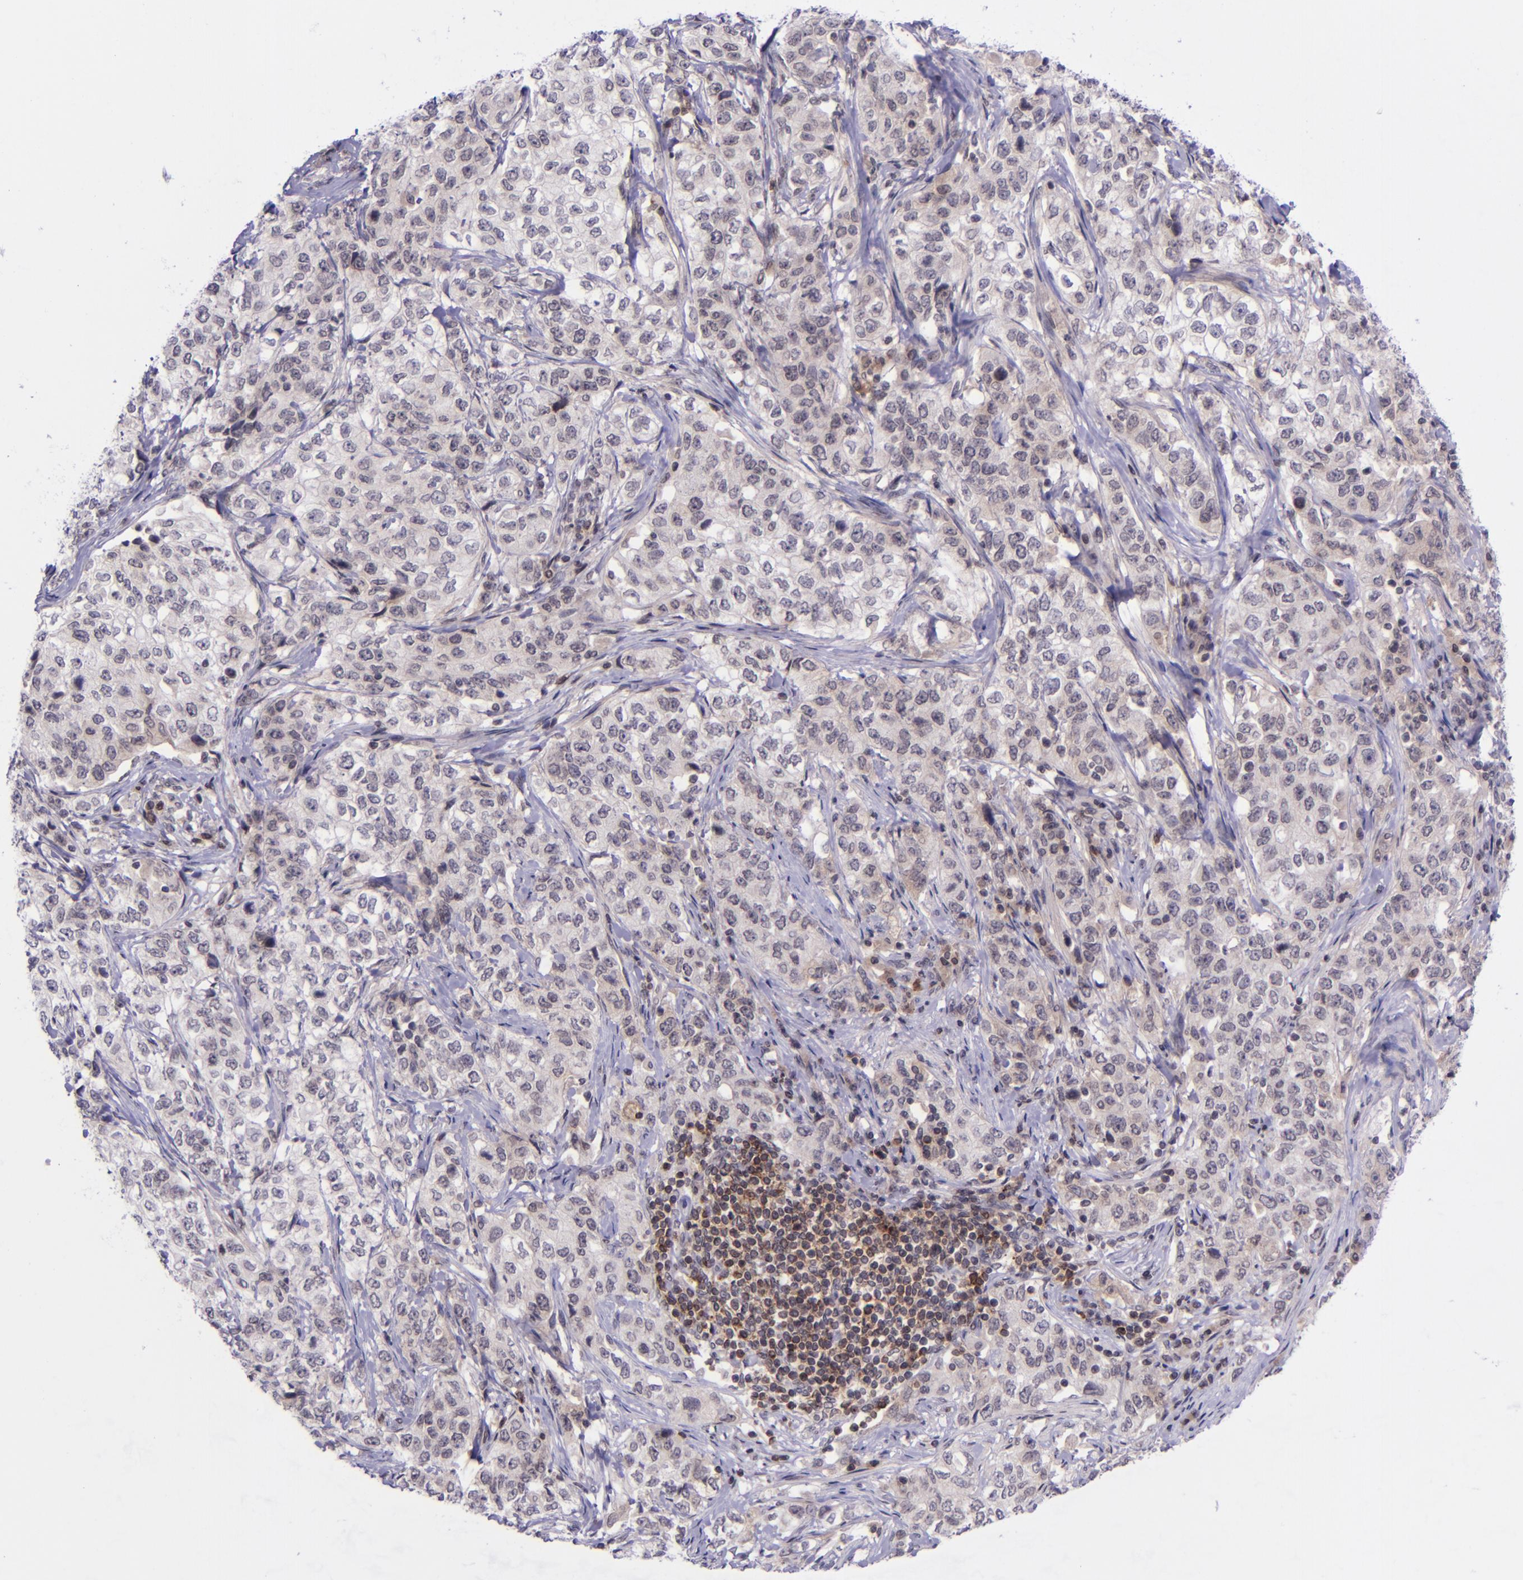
{"staining": {"intensity": "negative", "quantity": "none", "location": "none"}, "tissue": "stomach cancer", "cell_type": "Tumor cells", "image_type": "cancer", "snomed": [{"axis": "morphology", "description": "Adenocarcinoma, NOS"}, {"axis": "topography", "description": "Stomach"}], "caption": "This is an immunohistochemistry photomicrograph of human stomach cancer. There is no expression in tumor cells.", "gene": "SELL", "patient": {"sex": "male", "age": 48}}